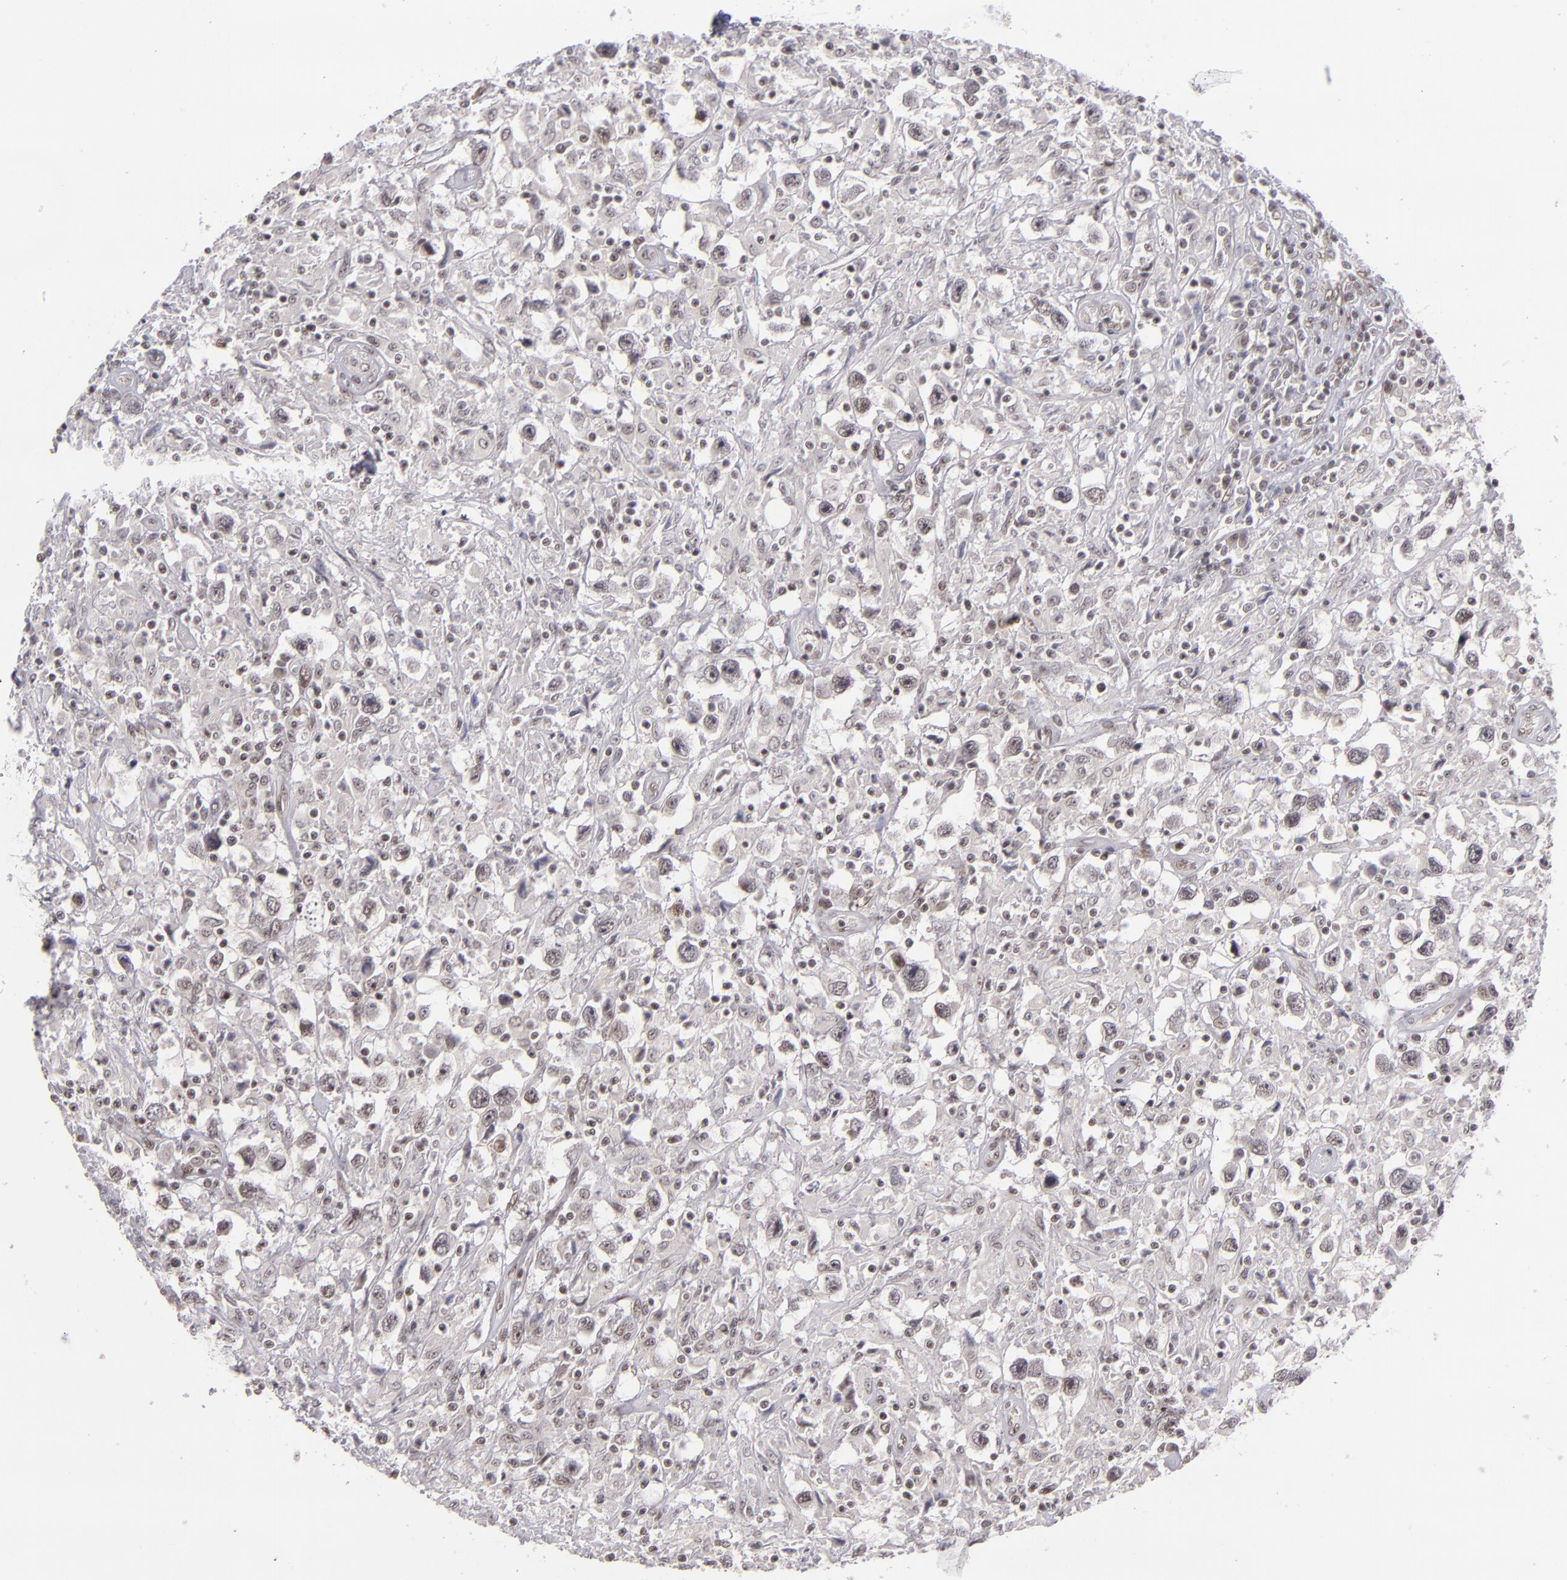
{"staining": {"intensity": "weak", "quantity": "<25%", "location": "nuclear"}, "tissue": "testis cancer", "cell_type": "Tumor cells", "image_type": "cancer", "snomed": [{"axis": "morphology", "description": "Seminoma, NOS"}, {"axis": "topography", "description": "Testis"}], "caption": "Seminoma (testis) stained for a protein using IHC displays no positivity tumor cells.", "gene": "ZNF148", "patient": {"sex": "male", "age": 34}}